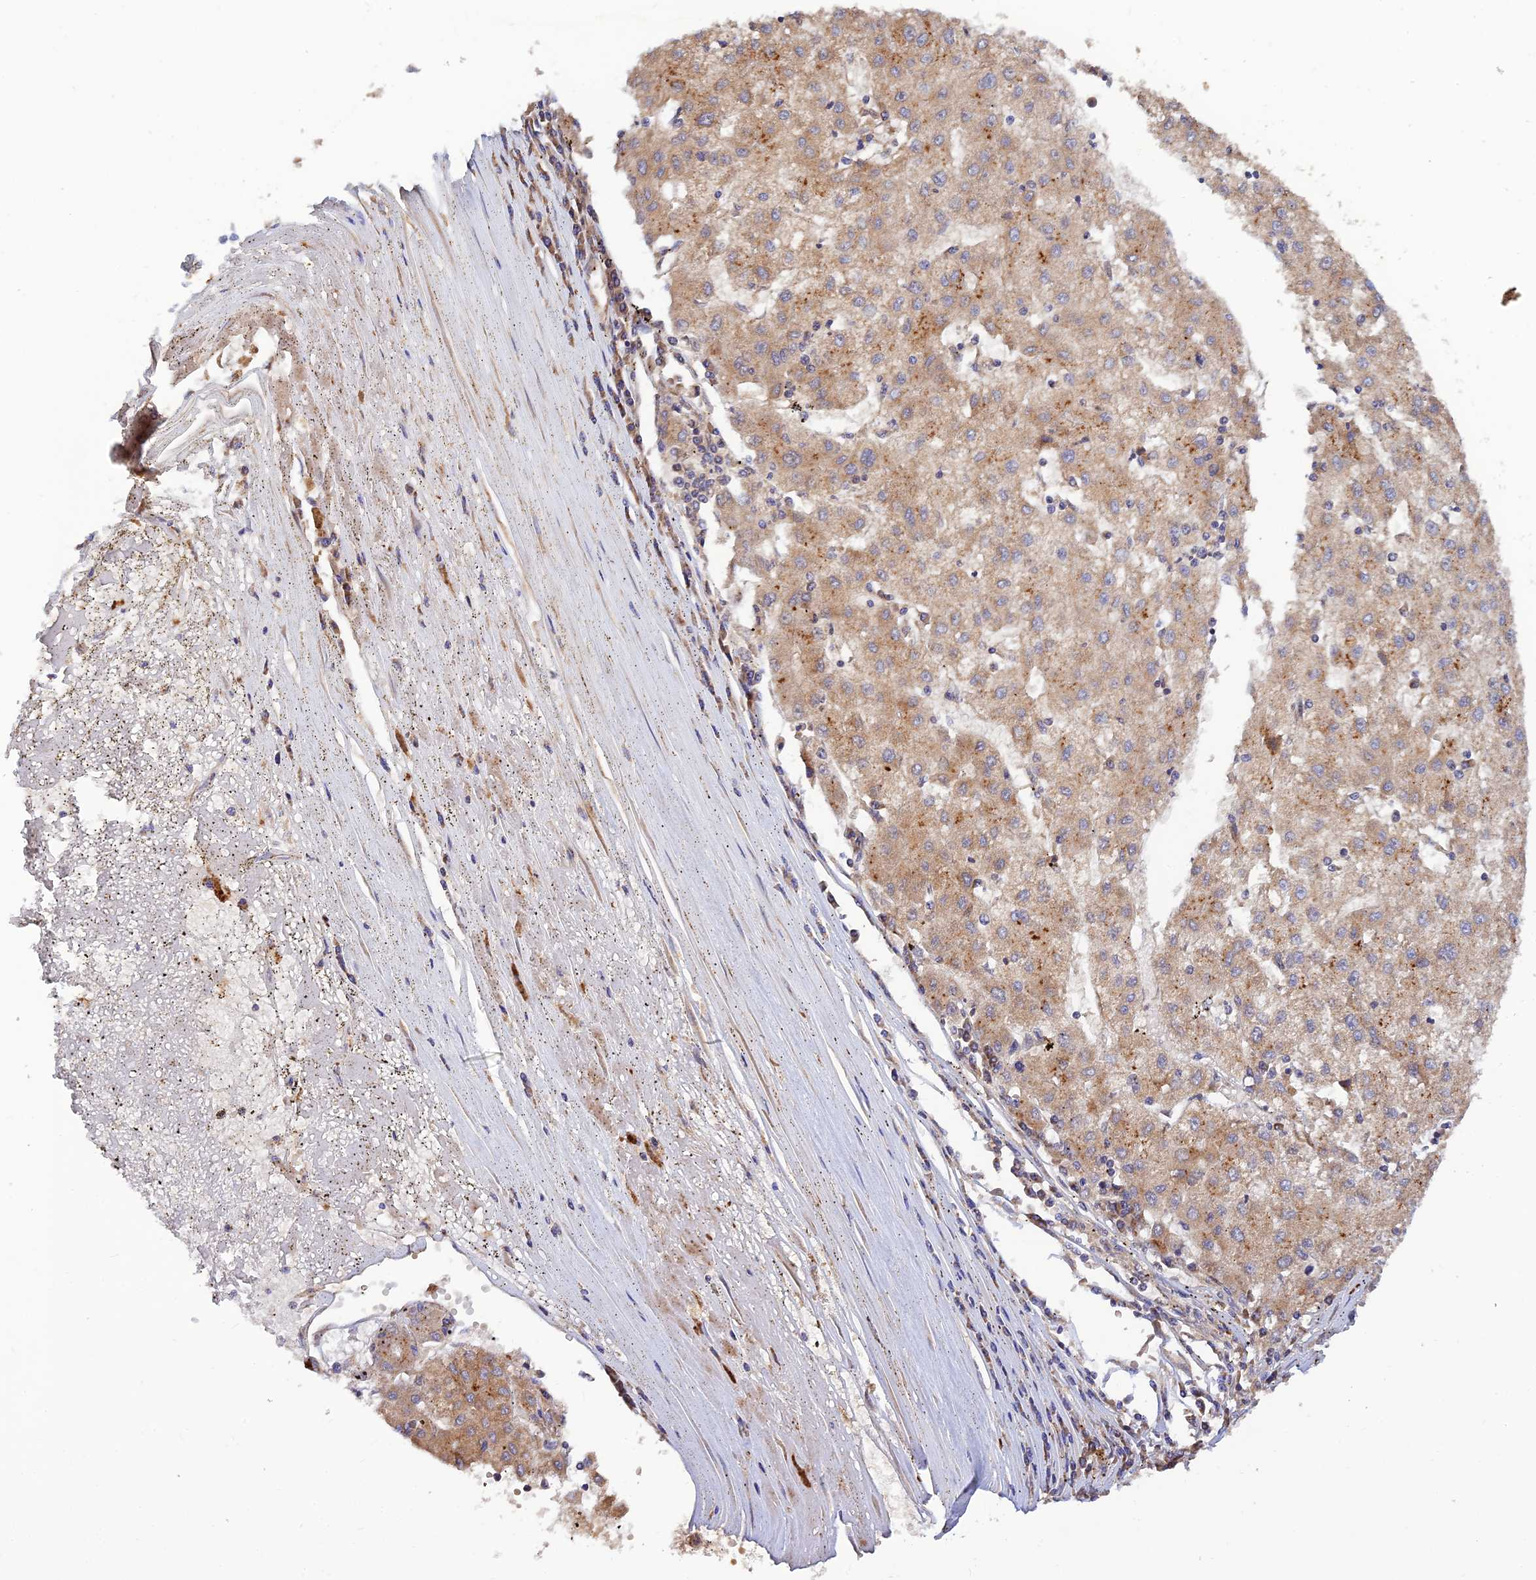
{"staining": {"intensity": "weak", "quantity": ">75%", "location": "cytoplasmic/membranous"}, "tissue": "liver cancer", "cell_type": "Tumor cells", "image_type": "cancer", "snomed": [{"axis": "morphology", "description": "Carcinoma, Hepatocellular, NOS"}, {"axis": "topography", "description": "Liver"}], "caption": "Tumor cells show weak cytoplasmic/membranous expression in approximately >75% of cells in liver cancer.", "gene": "PODNL1", "patient": {"sex": "male", "age": 72}}